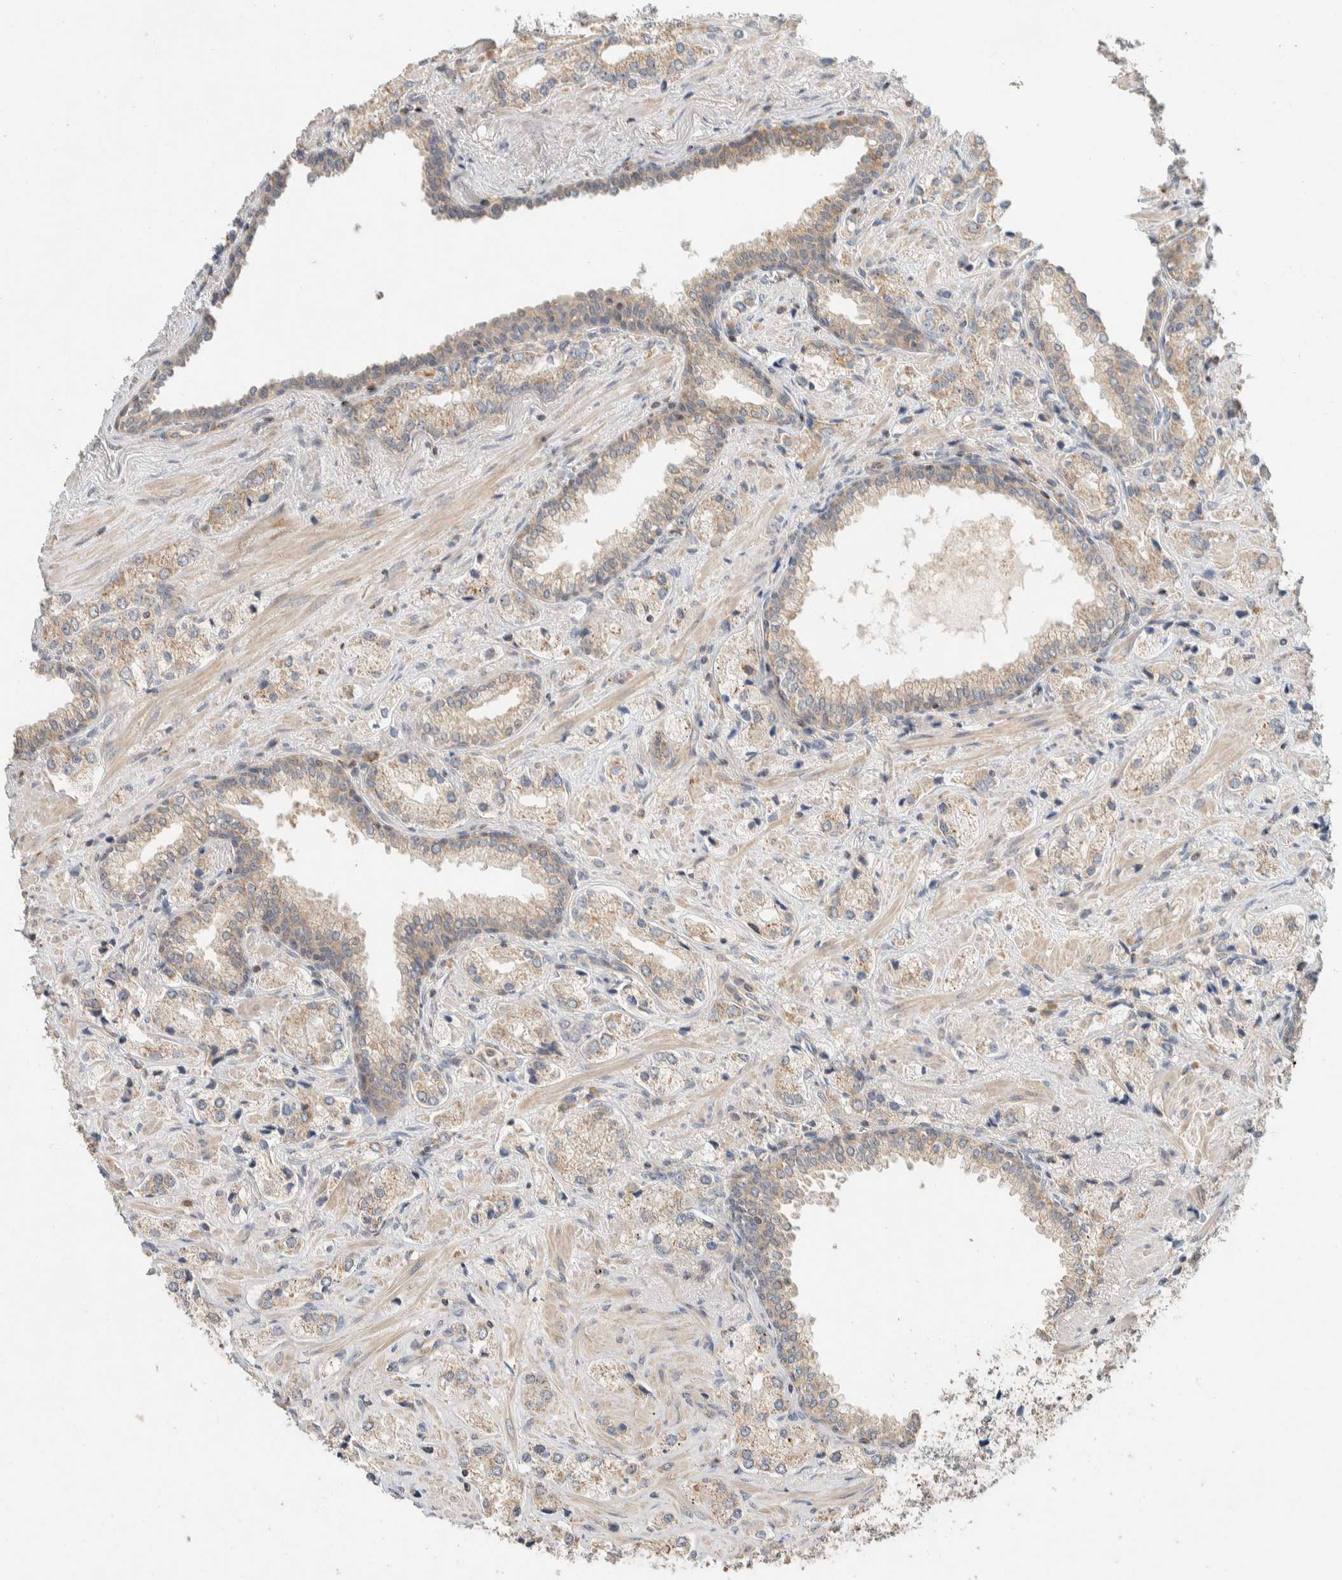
{"staining": {"intensity": "weak", "quantity": "<25%", "location": "cytoplasmic/membranous"}, "tissue": "prostate cancer", "cell_type": "Tumor cells", "image_type": "cancer", "snomed": [{"axis": "morphology", "description": "Adenocarcinoma, High grade"}, {"axis": "topography", "description": "Prostate"}], "caption": "There is no significant staining in tumor cells of adenocarcinoma (high-grade) (prostate).", "gene": "KIF9", "patient": {"sex": "male", "age": 66}}